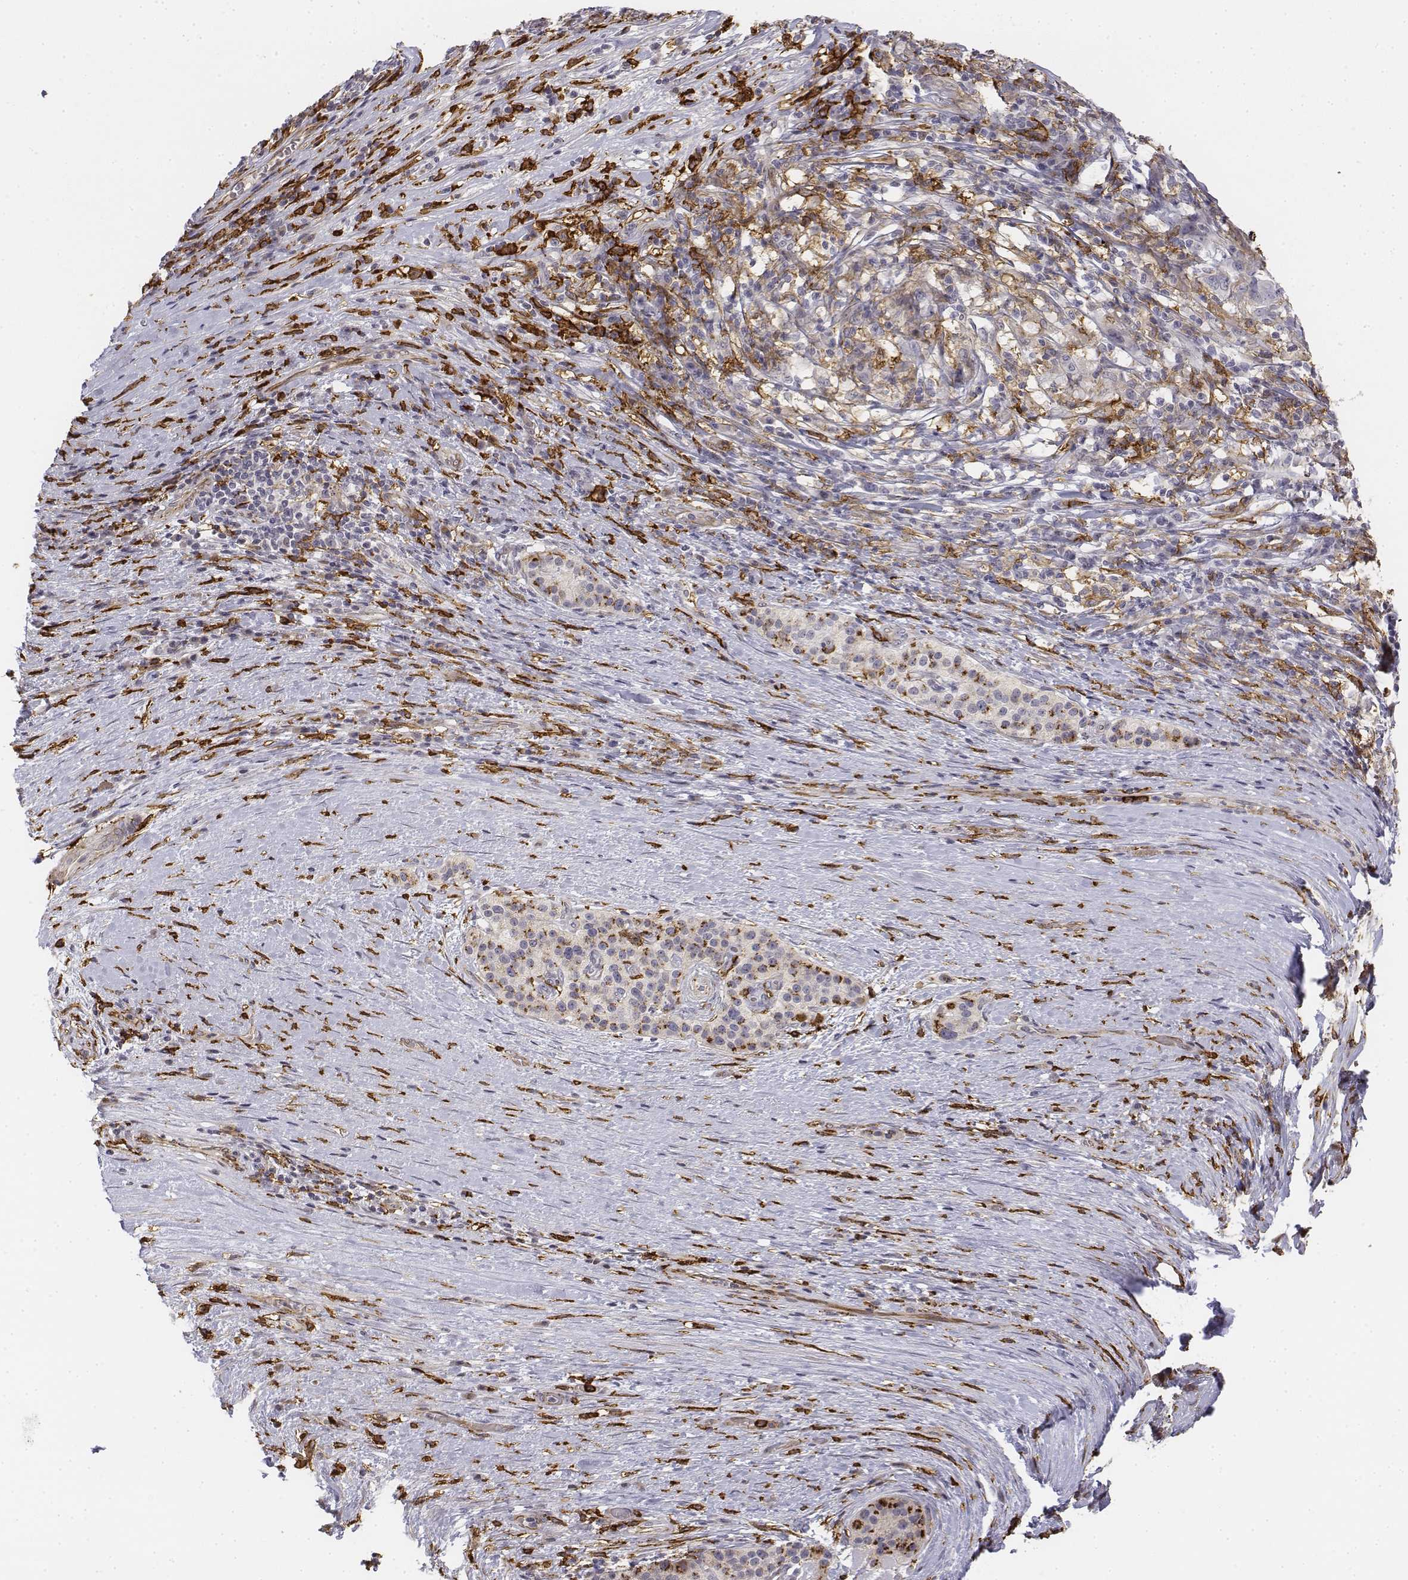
{"staining": {"intensity": "negative", "quantity": "none", "location": "none"}, "tissue": "pancreatic cancer", "cell_type": "Tumor cells", "image_type": "cancer", "snomed": [{"axis": "morphology", "description": "Adenocarcinoma, NOS"}, {"axis": "topography", "description": "Pancreas"}], "caption": "Immunohistochemical staining of pancreatic cancer shows no significant staining in tumor cells.", "gene": "CD14", "patient": {"sex": "male", "age": 63}}